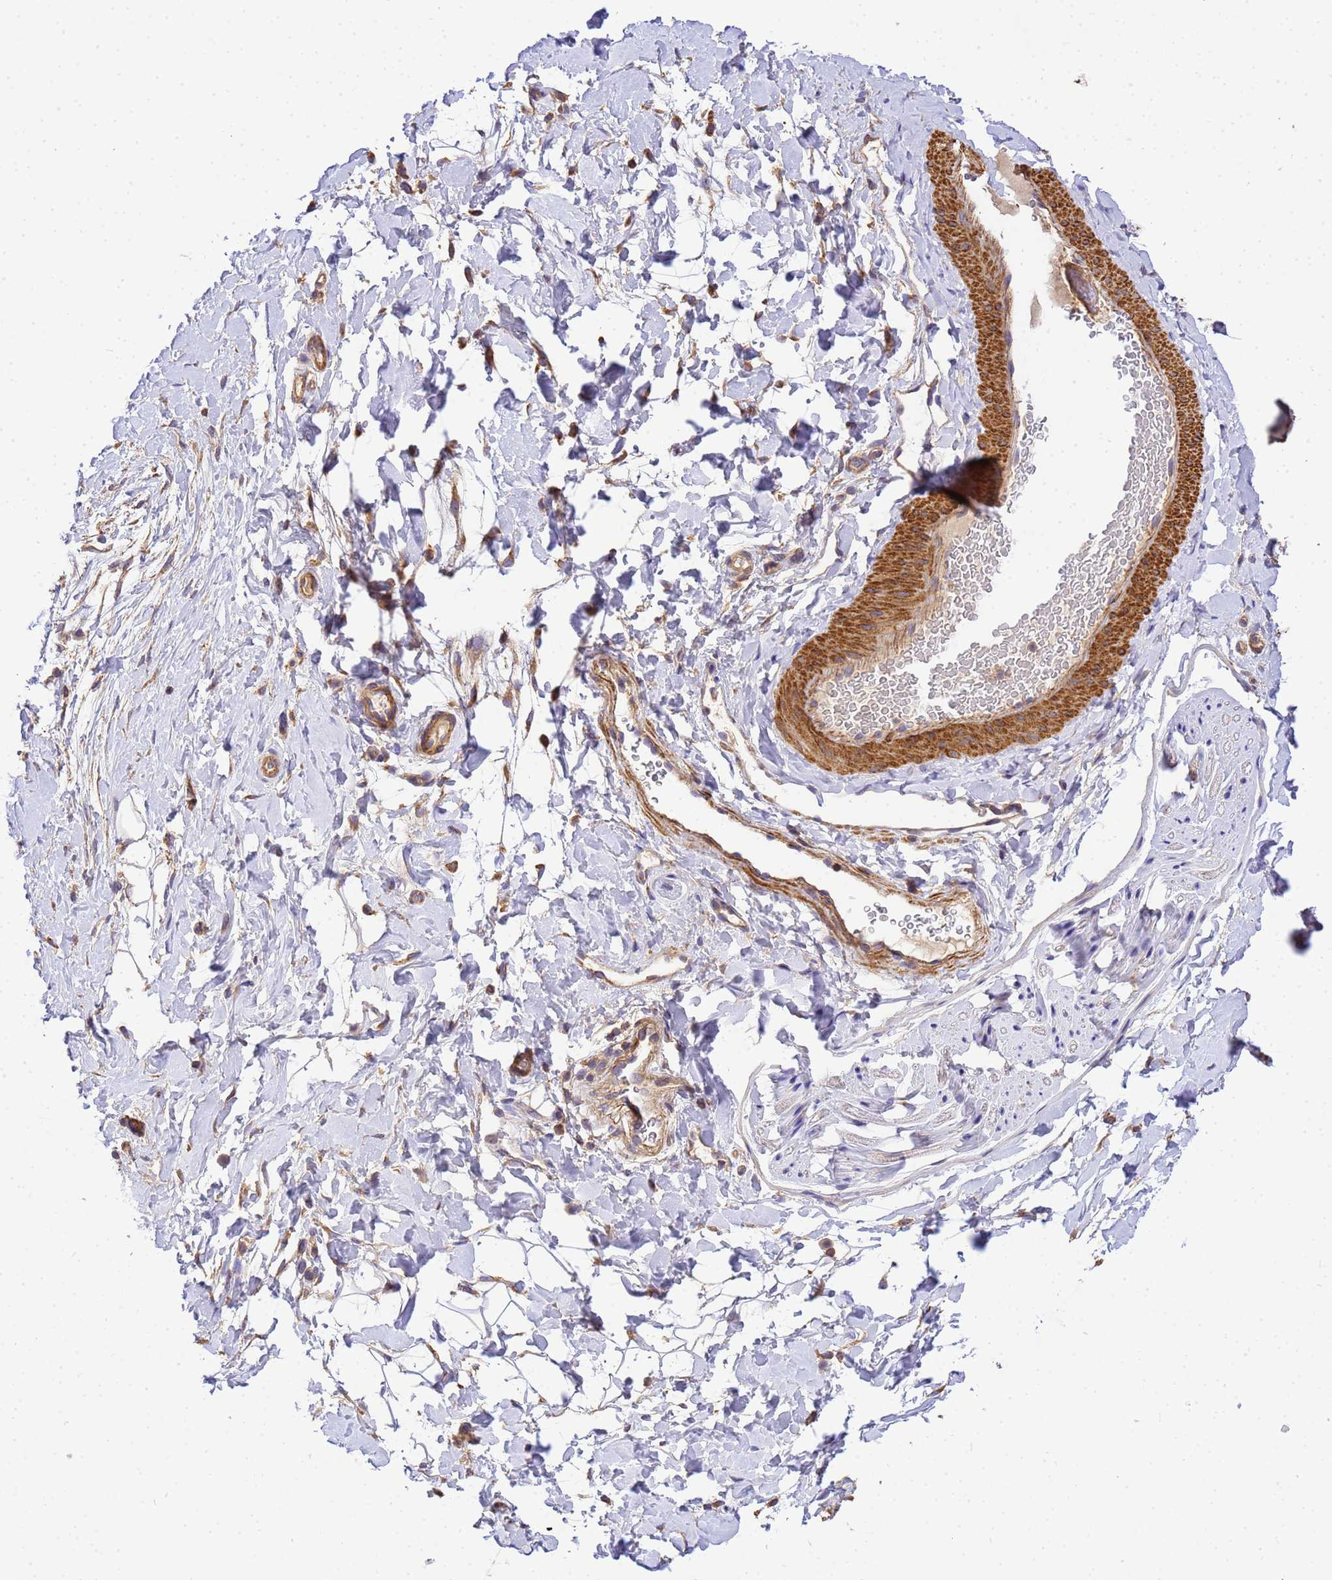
{"staining": {"intensity": "negative", "quantity": "none", "location": "none"}, "tissue": "adipose tissue", "cell_type": "Adipocytes", "image_type": "normal", "snomed": [{"axis": "morphology", "description": "Normal tissue, NOS"}, {"axis": "topography", "description": "Breast"}], "caption": "A high-resolution photomicrograph shows immunohistochemistry staining of benign adipose tissue, which displays no significant staining in adipocytes.", "gene": "WDR64", "patient": {"sex": "female", "age": 26}}